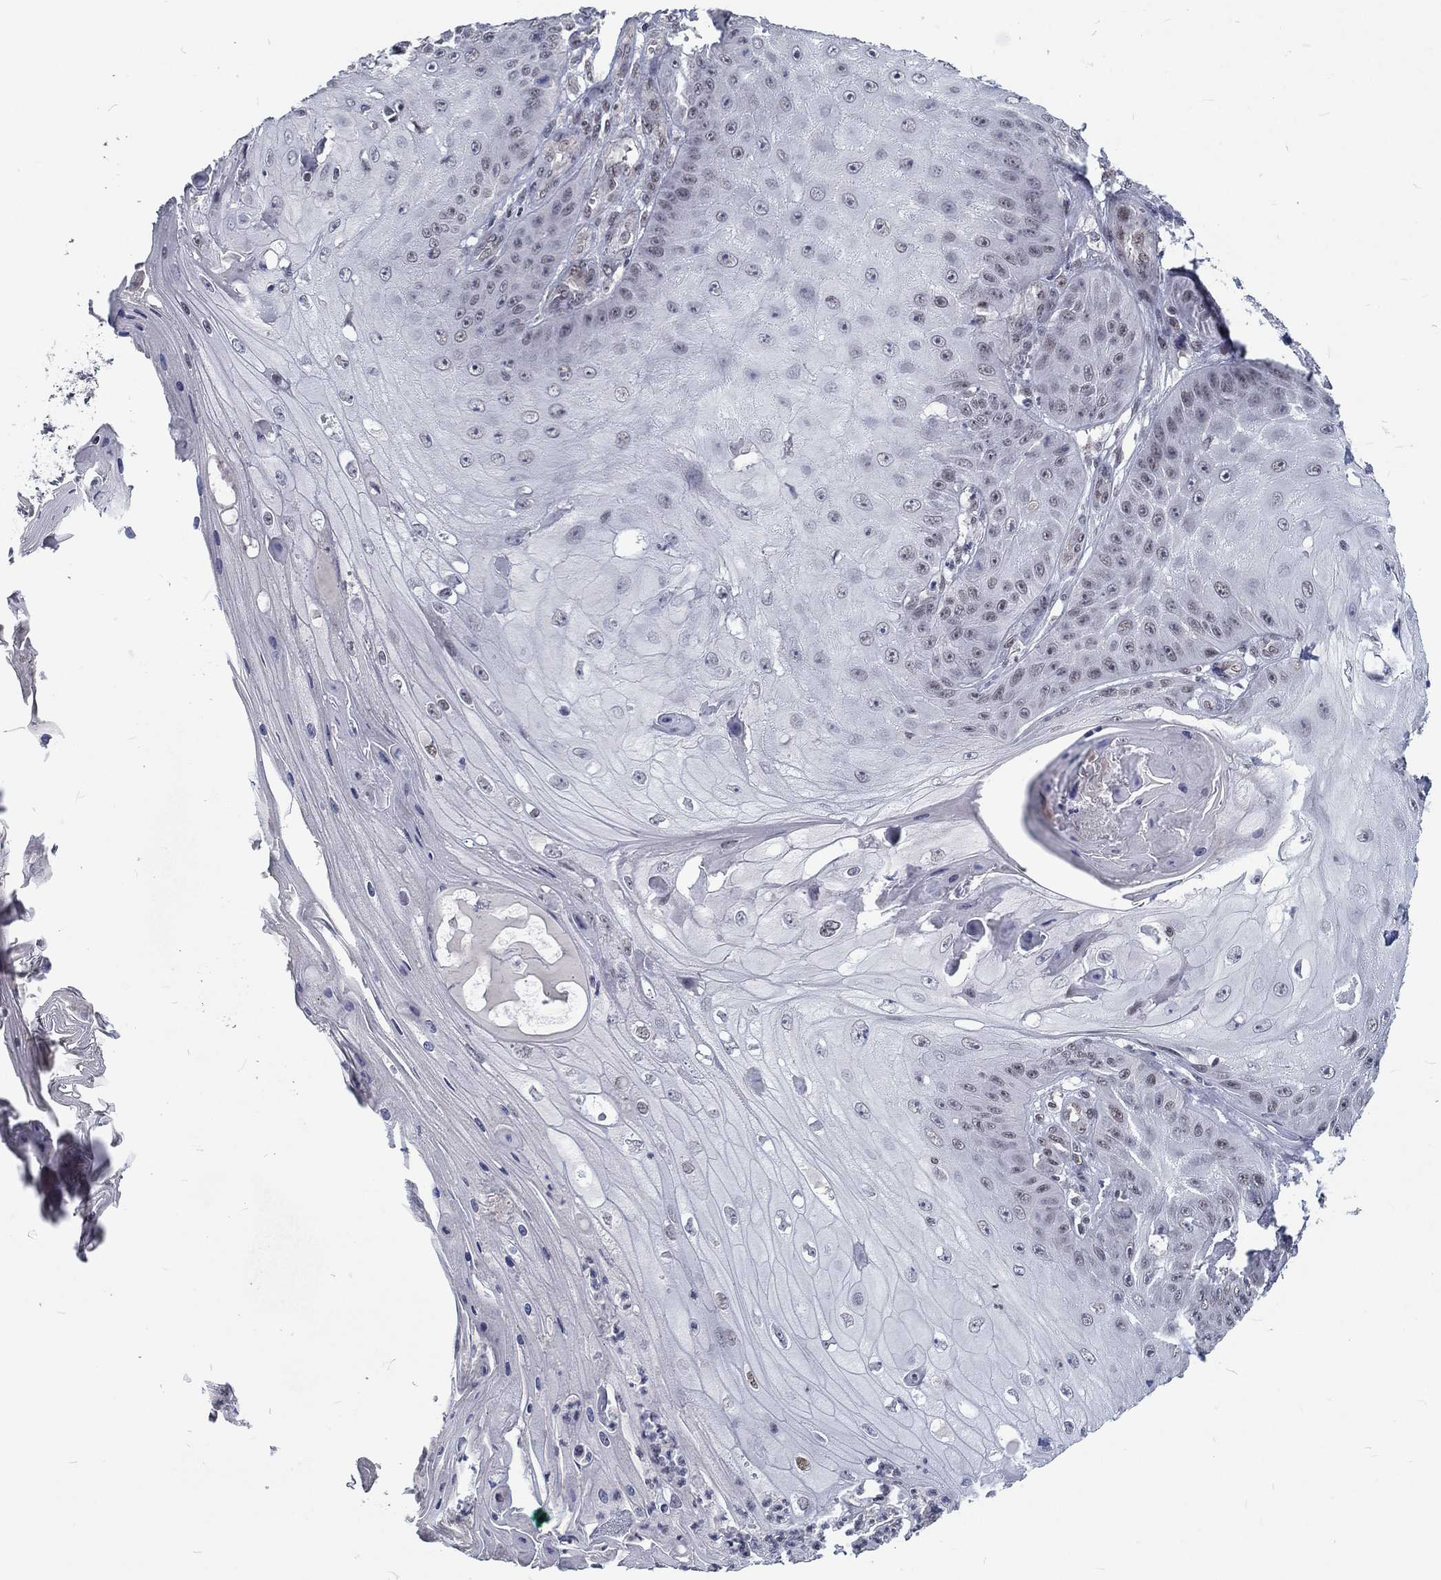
{"staining": {"intensity": "negative", "quantity": "none", "location": "none"}, "tissue": "skin cancer", "cell_type": "Tumor cells", "image_type": "cancer", "snomed": [{"axis": "morphology", "description": "Squamous cell carcinoma, NOS"}, {"axis": "topography", "description": "Skin"}], "caption": "The image reveals no staining of tumor cells in skin cancer.", "gene": "ZBED1", "patient": {"sex": "male", "age": 70}}